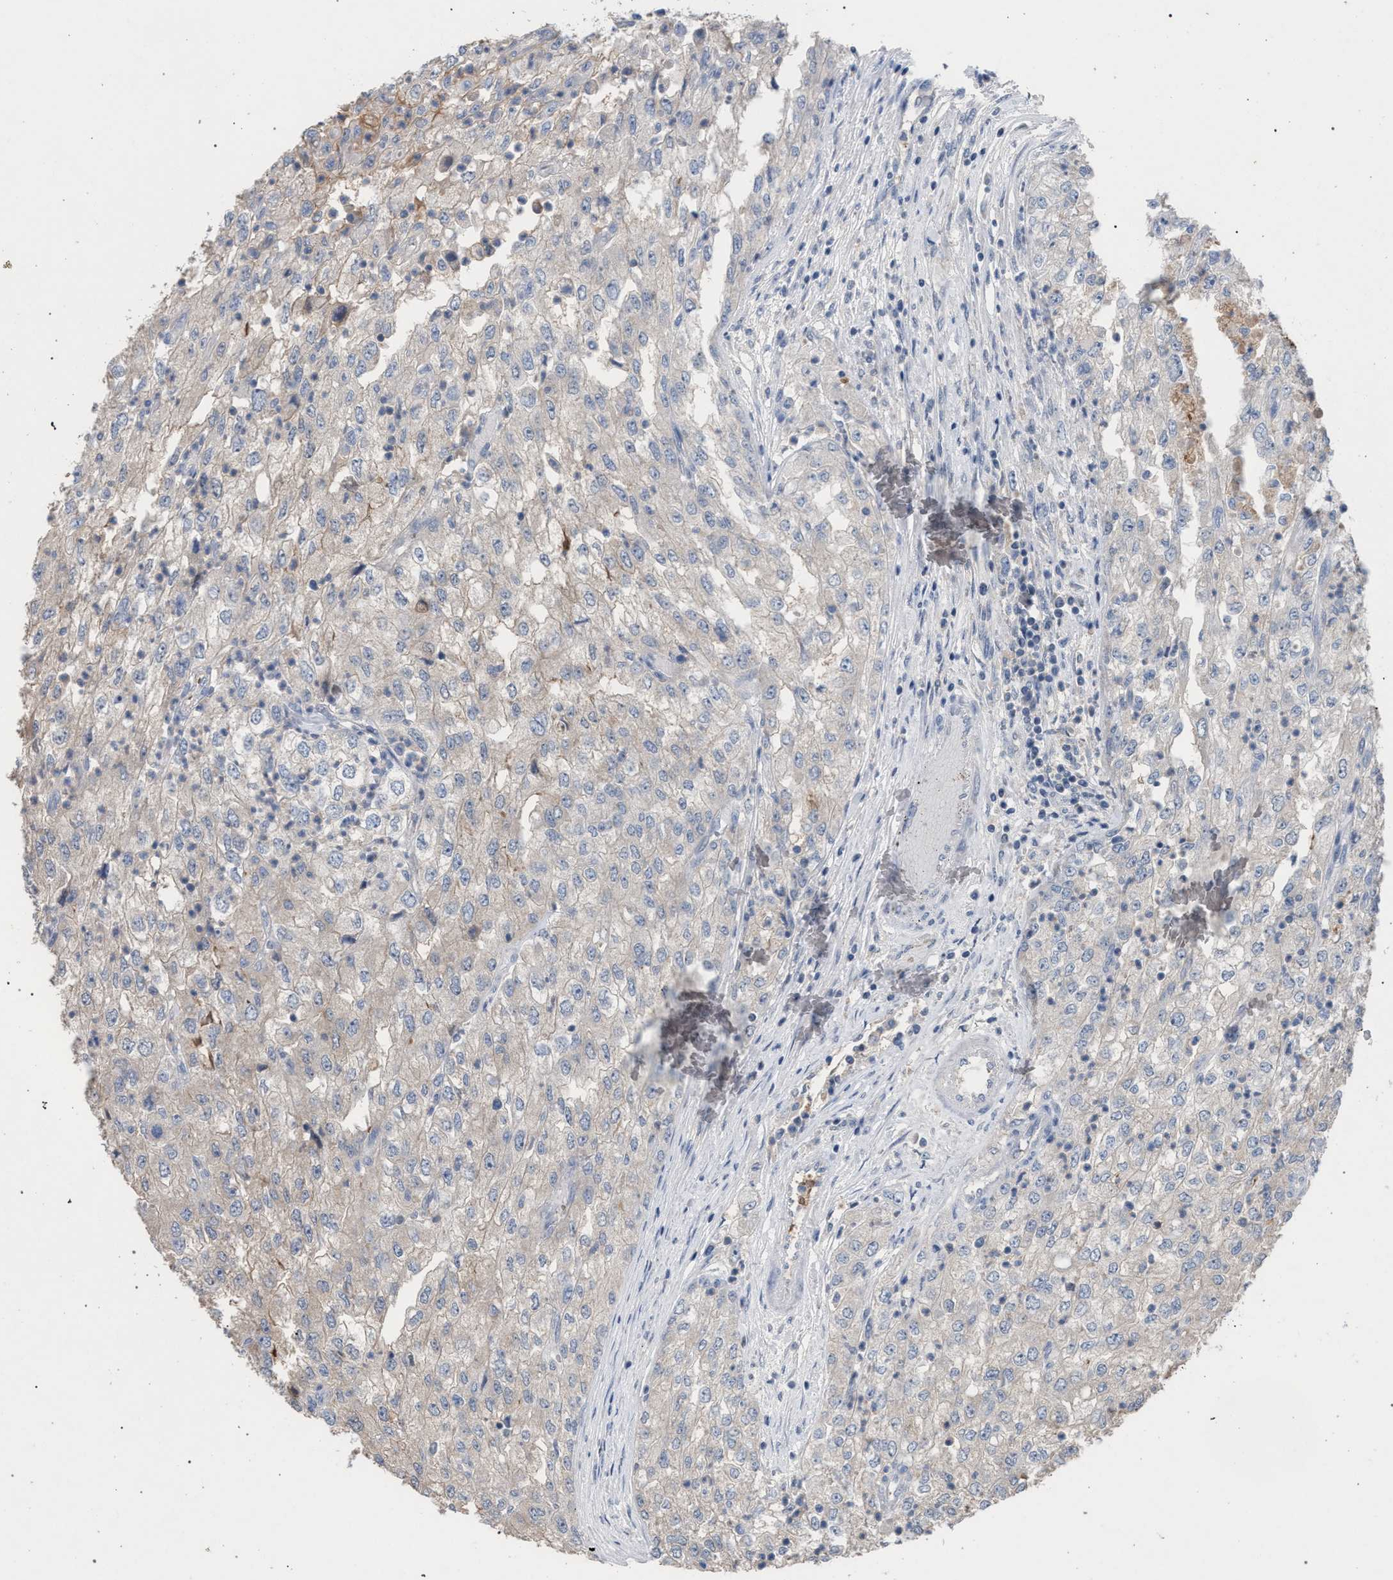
{"staining": {"intensity": "weak", "quantity": "<25%", "location": "cytoplasmic/membranous"}, "tissue": "renal cancer", "cell_type": "Tumor cells", "image_type": "cancer", "snomed": [{"axis": "morphology", "description": "Adenocarcinoma, NOS"}, {"axis": "topography", "description": "Kidney"}], "caption": "Human renal cancer (adenocarcinoma) stained for a protein using IHC demonstrates no positivity in tumor cells.", "gene": "TECPR1", "patient": {"sex": "female", "age": 54}}